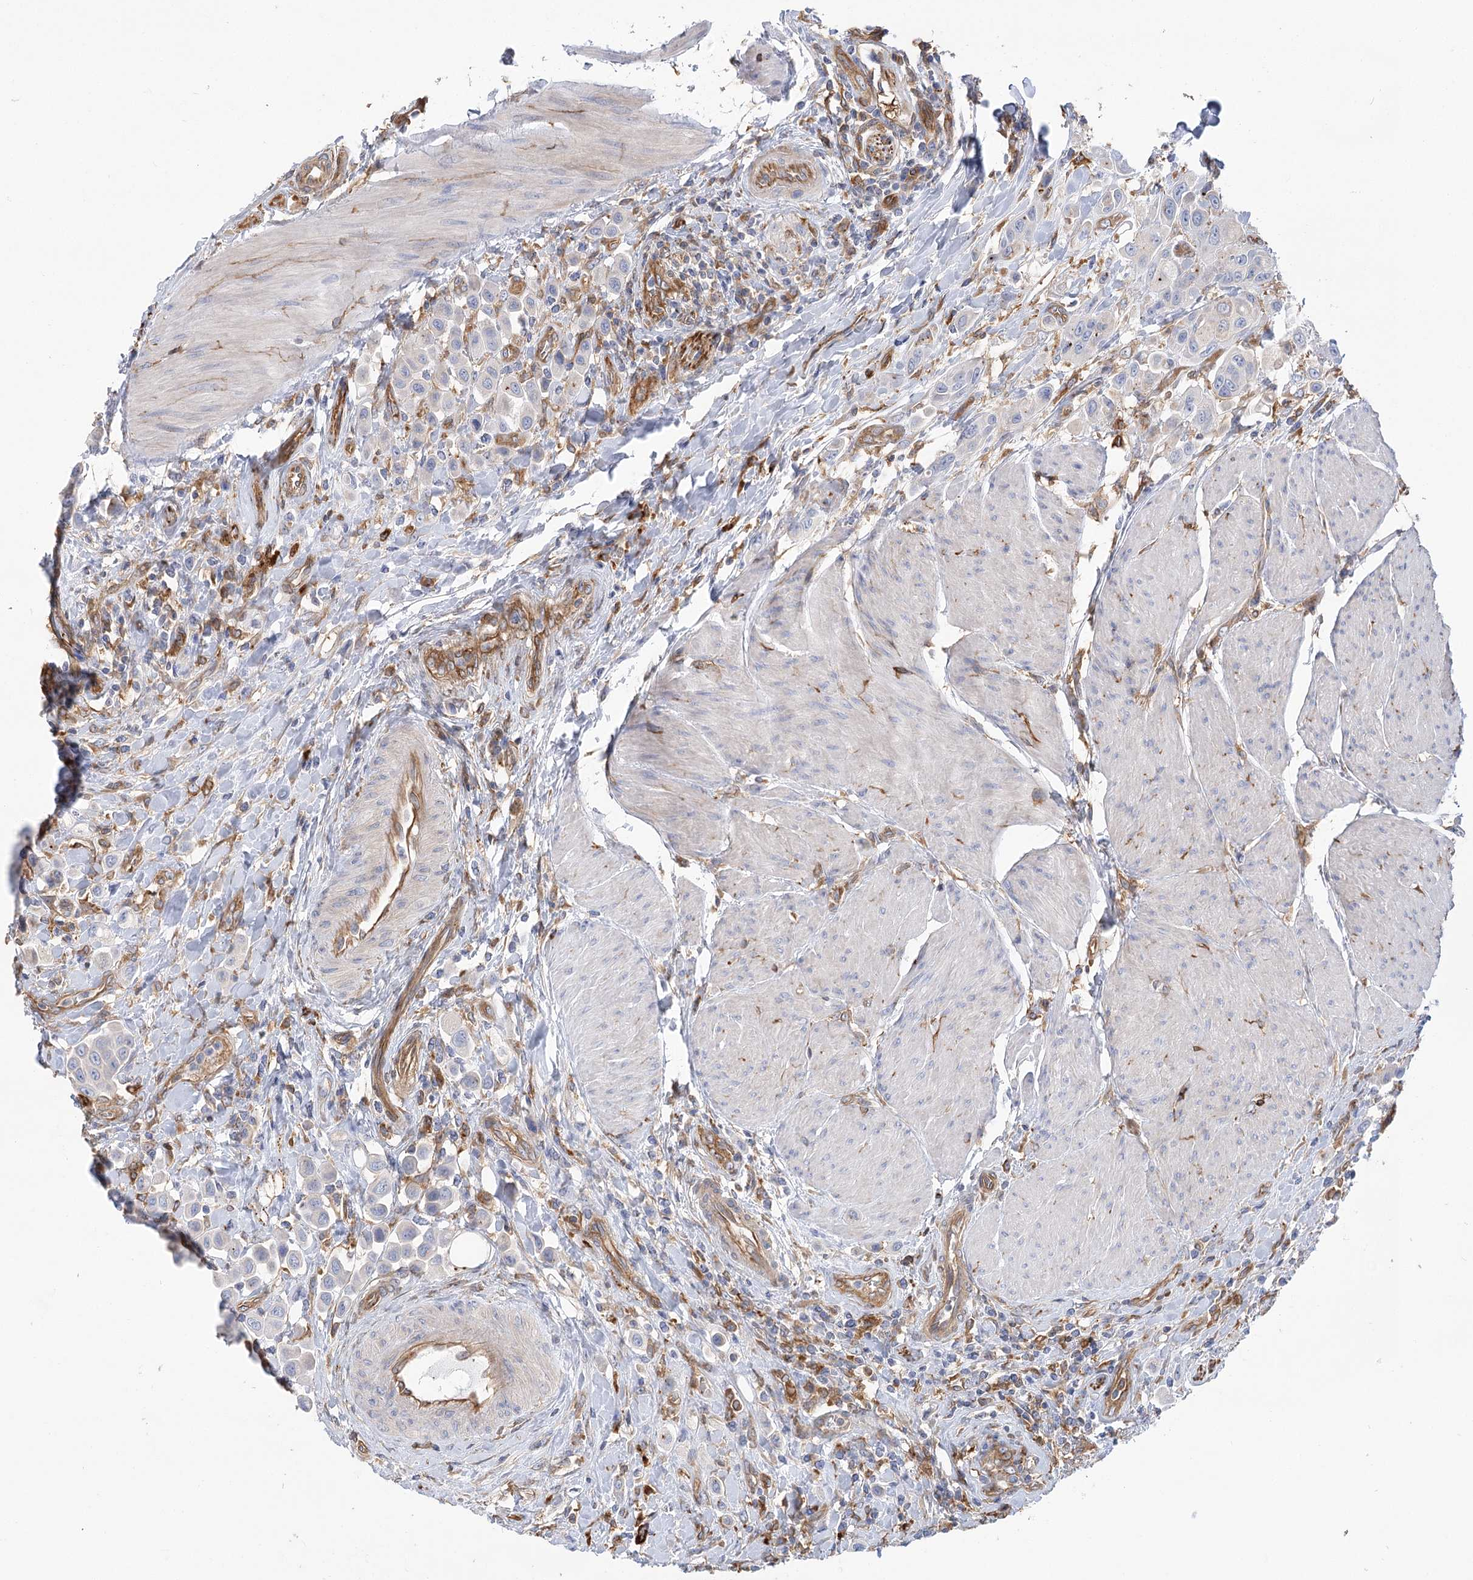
{"staining": {"intensity": "negative", "quantity": "none", "location": "none"}, "tissue": "urothelial cancer", "cell_type": "Tumor cells", "image_type": "cancer", "snomed": [{"axis": "morphology", "description": "Urothelial carcinoma, High grade"}, {"axis": "topography", "description": "Urinary bladder"}], "caption": "Urothelial cancer stained for a protein using IHC reveals no positivity tumor cells.", "gene": "GUSB", "patient": {"sex": "male", "age": 50}}